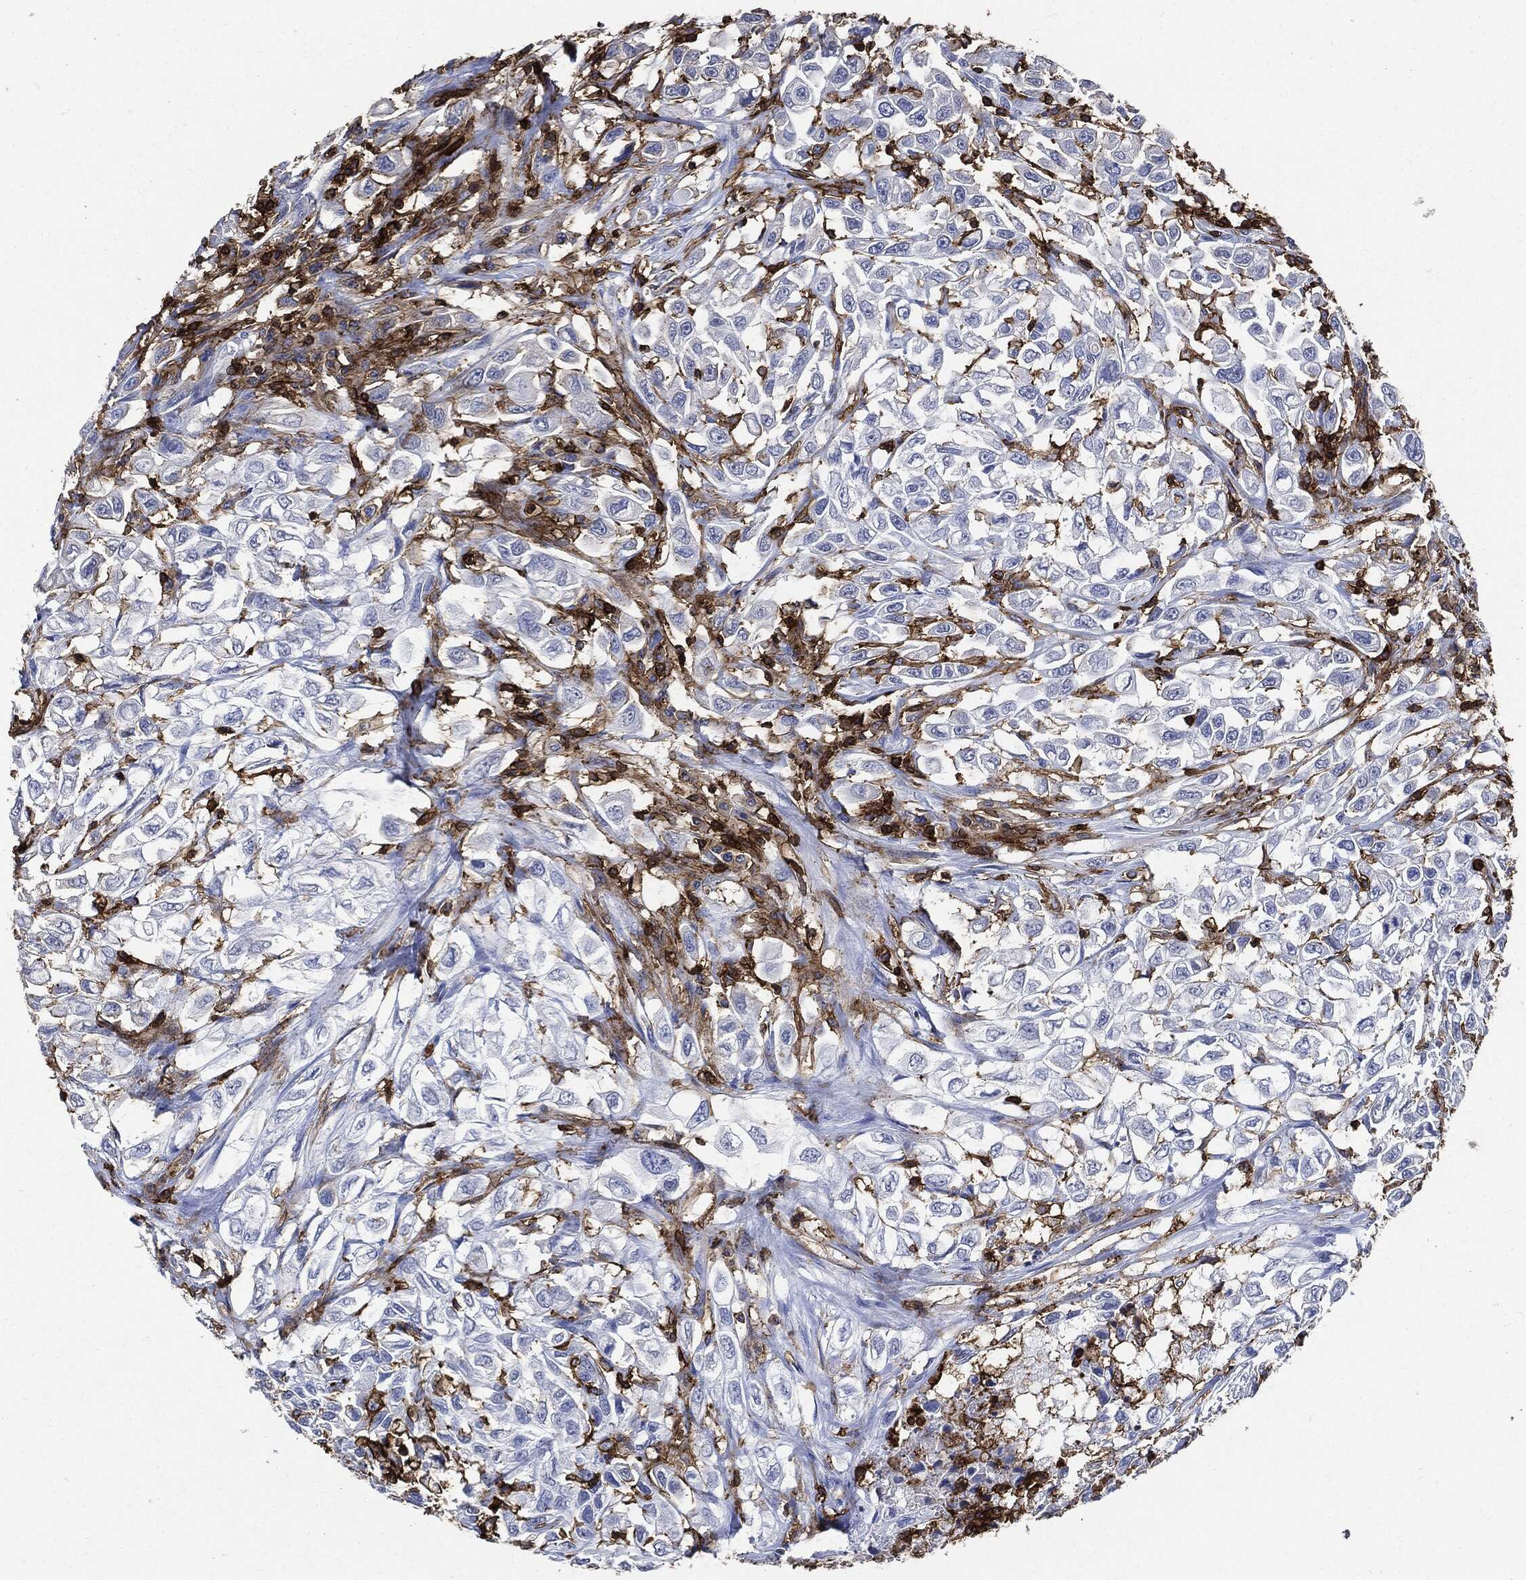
{"staining": {"intensity": "negative", "quantity": "none", "location": "none"}, "tissue": "urothelial cancer", "cell_type": "Tumor cells", "image_type": "cancer", "snomed": [{"axis": "morphology", "description": "Urothelial carcinoma, High grade"}, {"axis": "topography", "description": "Urinary bladder"}], "caption": "Immunohistochemistry of human urothelial carcinoma (high-grade) reveals no expression in tumor cells.", "gene": "PTPRC", "patient": {"sex": "female", "age": 56}}